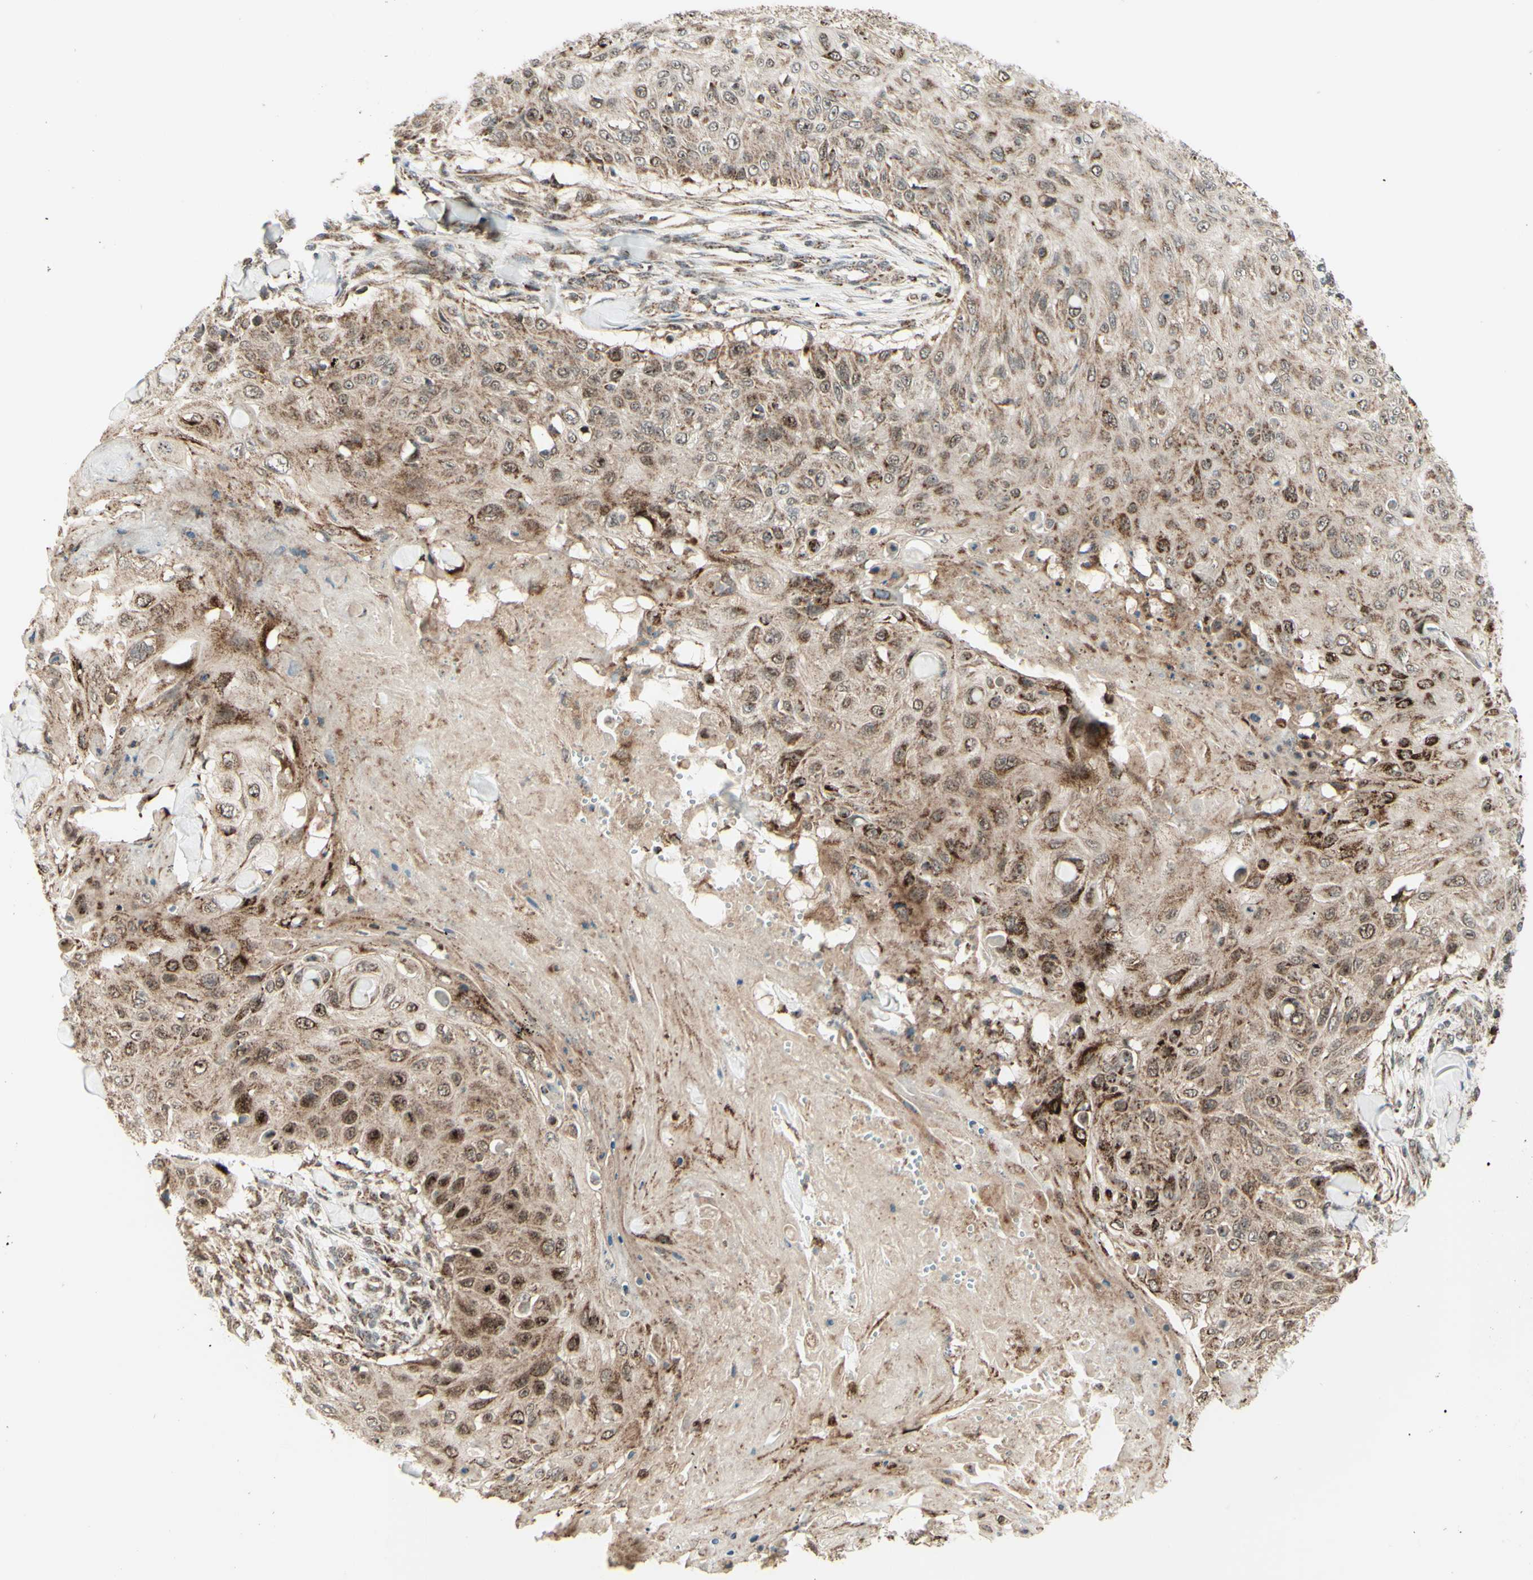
{"staining": {"intensity": "moderate", "quantity": ">75%", "location": "cytoplasmic/membranous,nuclear"}, "tissue": "skin cancer", "cell_type": "Tumor cells", "image_type": "cancer", "snomed": [{"axis": "morphology", "description": "Squamous cell carcinoma, NOS"}, {"axis": "topography", "description": "Skin"}], "caption": "Protein expression analysis of human skin cancer (squamous cell carcinoma) reveals moderate cytoplasmic/membranous and nuclear expression in approximately >75% of tumor cells. (DAB IHC, brown staining for protein, blue staining for nuclei).", "gene": "DHRS3", "patient": {"sex": "male", "age": 86}}